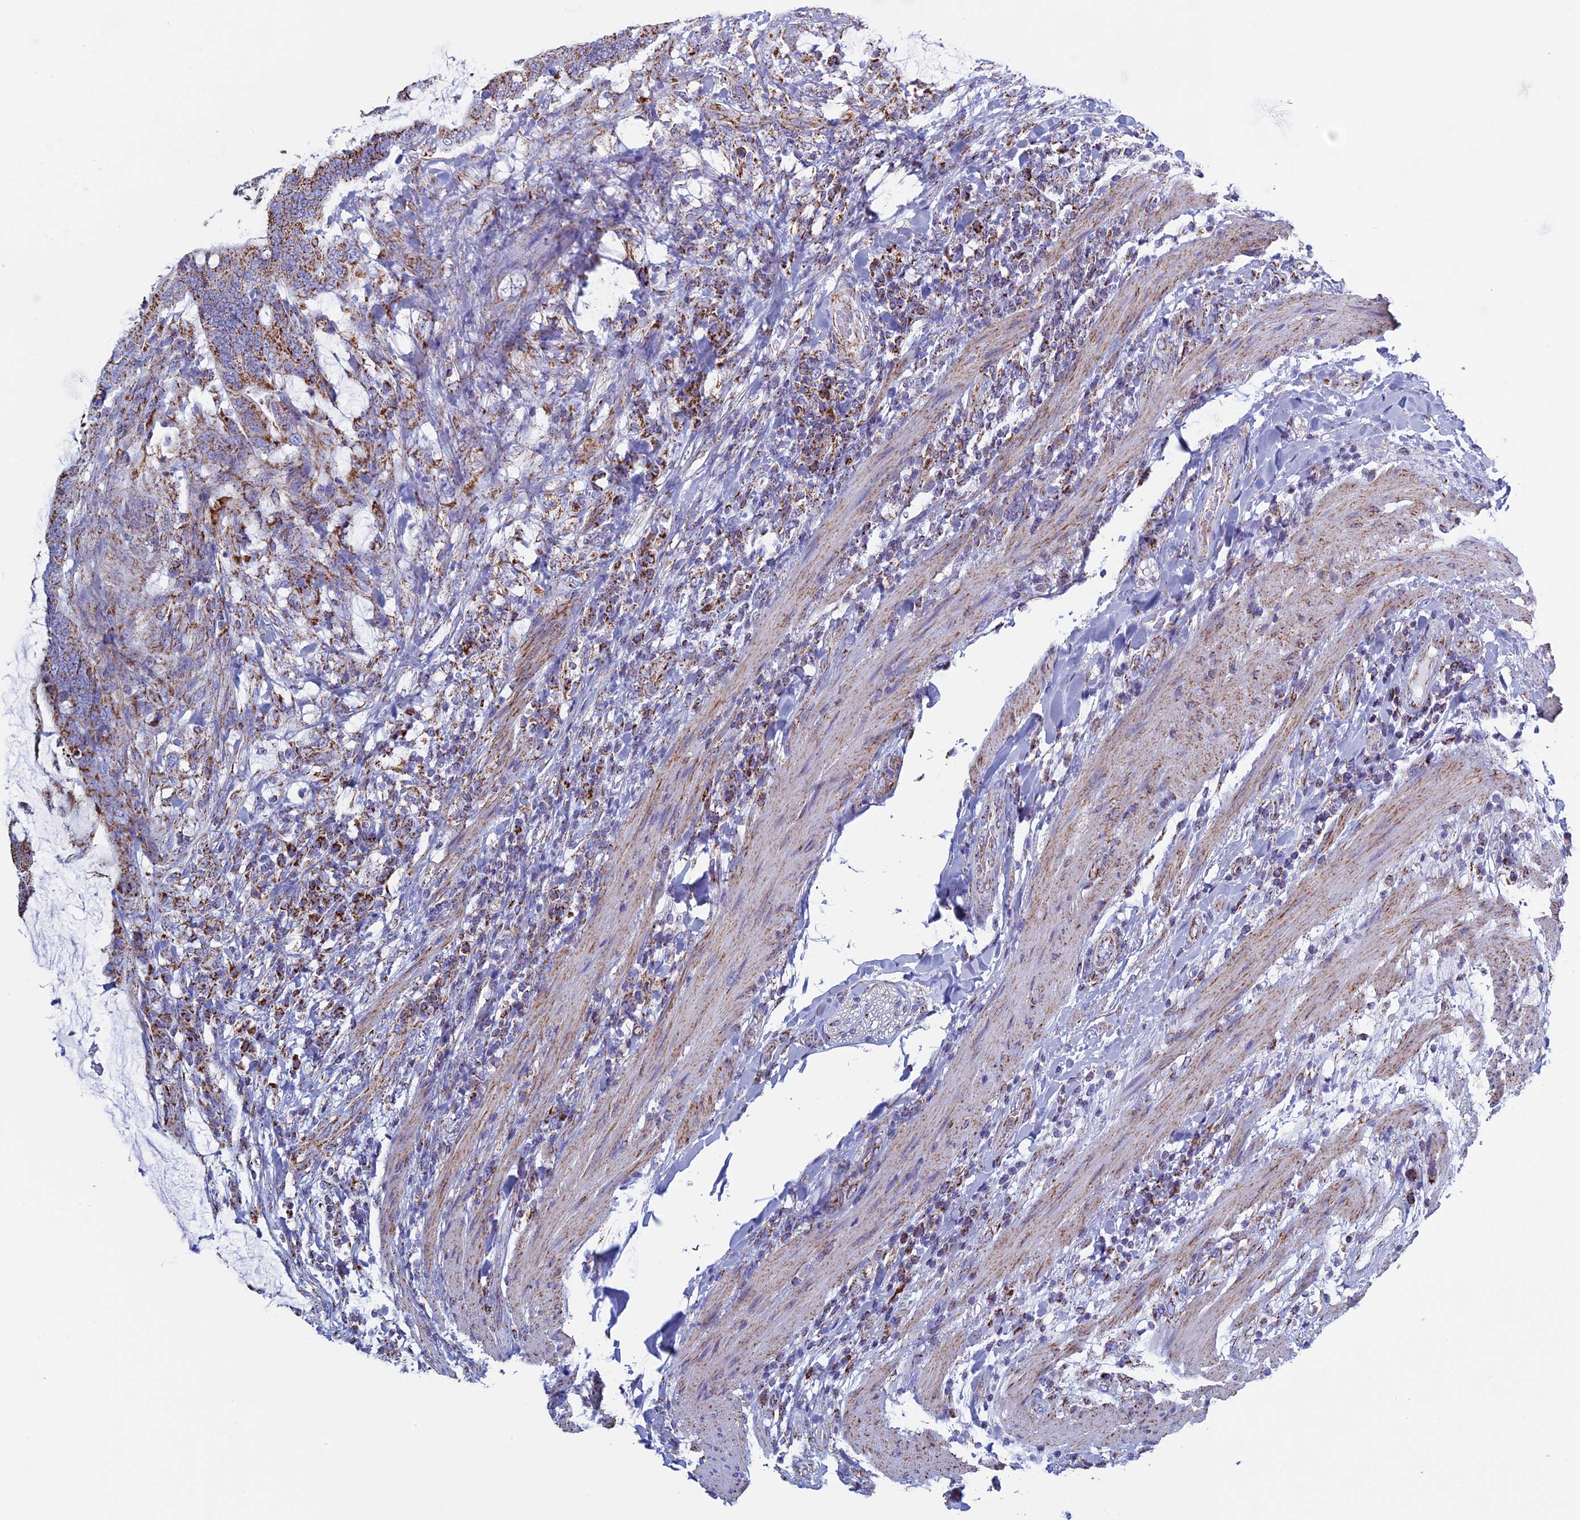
{"staining": {"intensity": "moderate", "quantity": ">75%", "location": "cytoplasmic/membranous"}, "tissue": "colorectal cancer", "cell_type": "Tumor cells", "image_type": "cancer", "snomed": [{"axis": "morphology", "description": "Adenocarcinoma, NOS"}, {"axis": "topography", "description": "Colon"}], "caption": "An image showing moderate cytoplasmic/membranous expression in about >75% of tumor cells in colorectal cancer (adenocarcinoma), as visualized by brown immunohistochemical staining.", "gene": "UQCRFS1", "patient": {"sex": "female", "age": 66}}